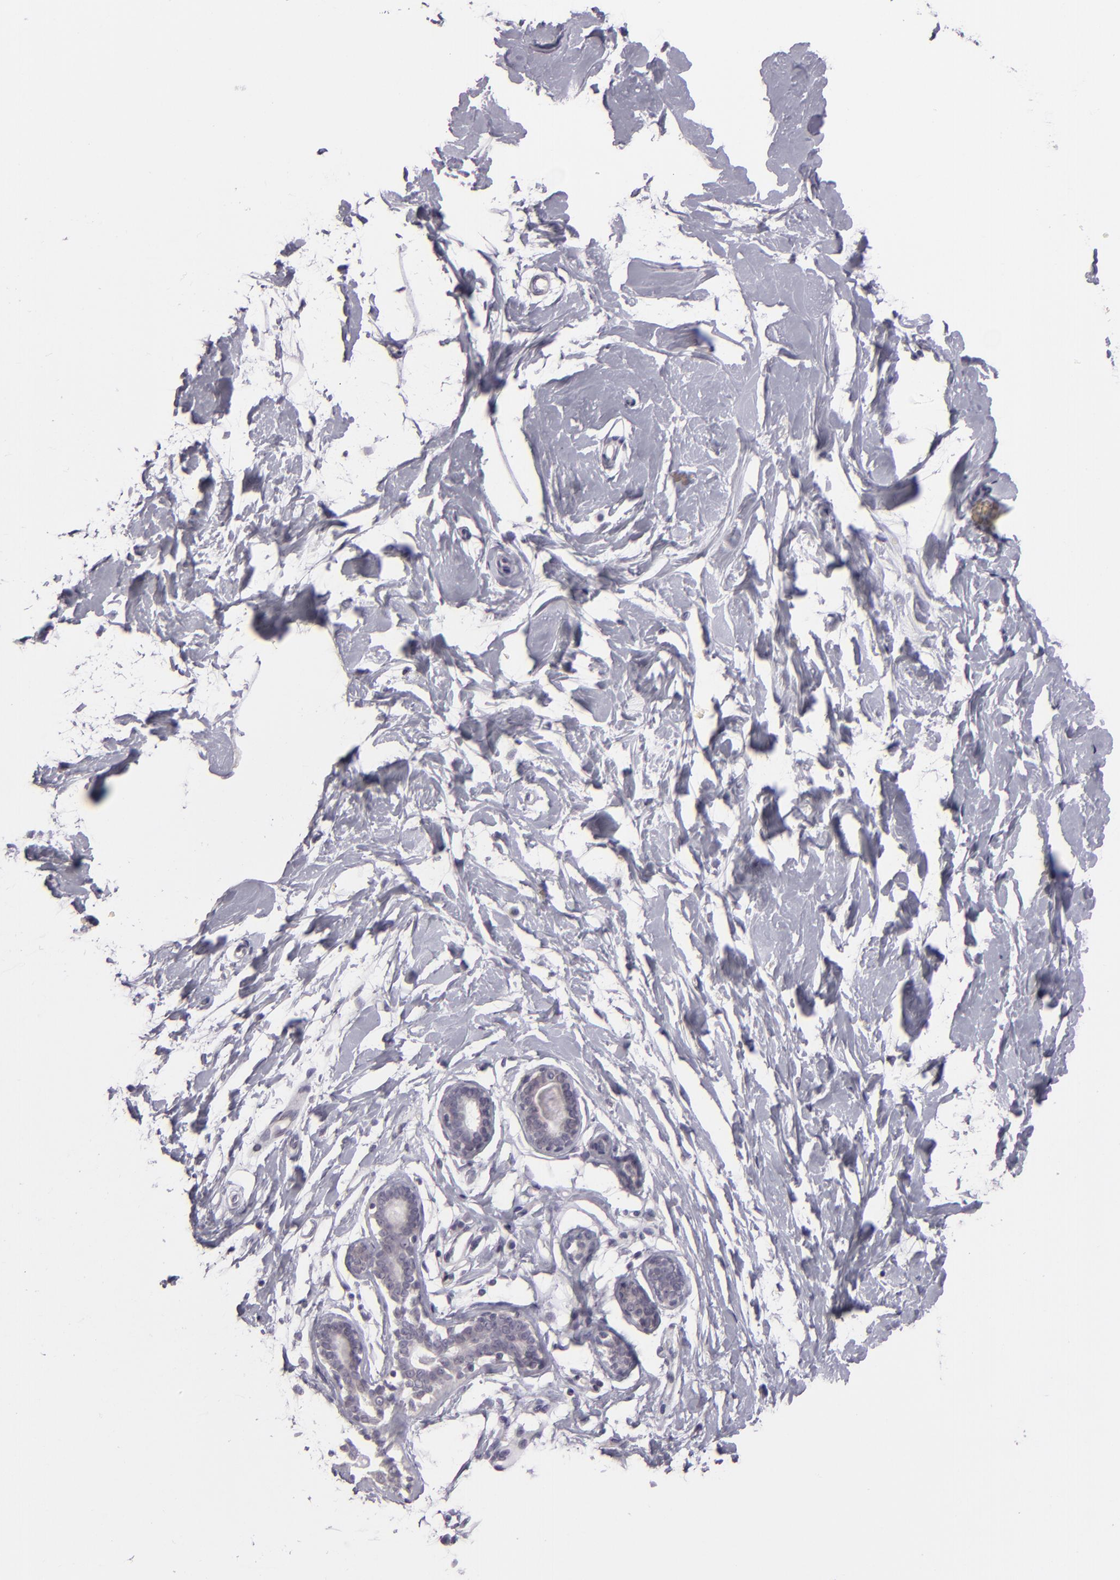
{"staining": {"intensity": "negative", "quantity": "none", "location": "none"}, "tissue": "breast", "cell_type": "Adipocytes", "image_type": "normal", "snomed": [{"axis": "morphology", "description": "Normal tissue, NOS"}, {"axis": "topography", "description": "Breast"}], "caption": "IHC of normal human breast demonstrates no staining in adipocytes. Brightfield microscopy of immunohistochemistry (IHC) stained with DAB (3,3'-diaminobenzidine) (brown) and hematoxylin (blue), captured at high magnification.", "gene": "EGFL6", "patient": {"sex": "female", "age": 23}}